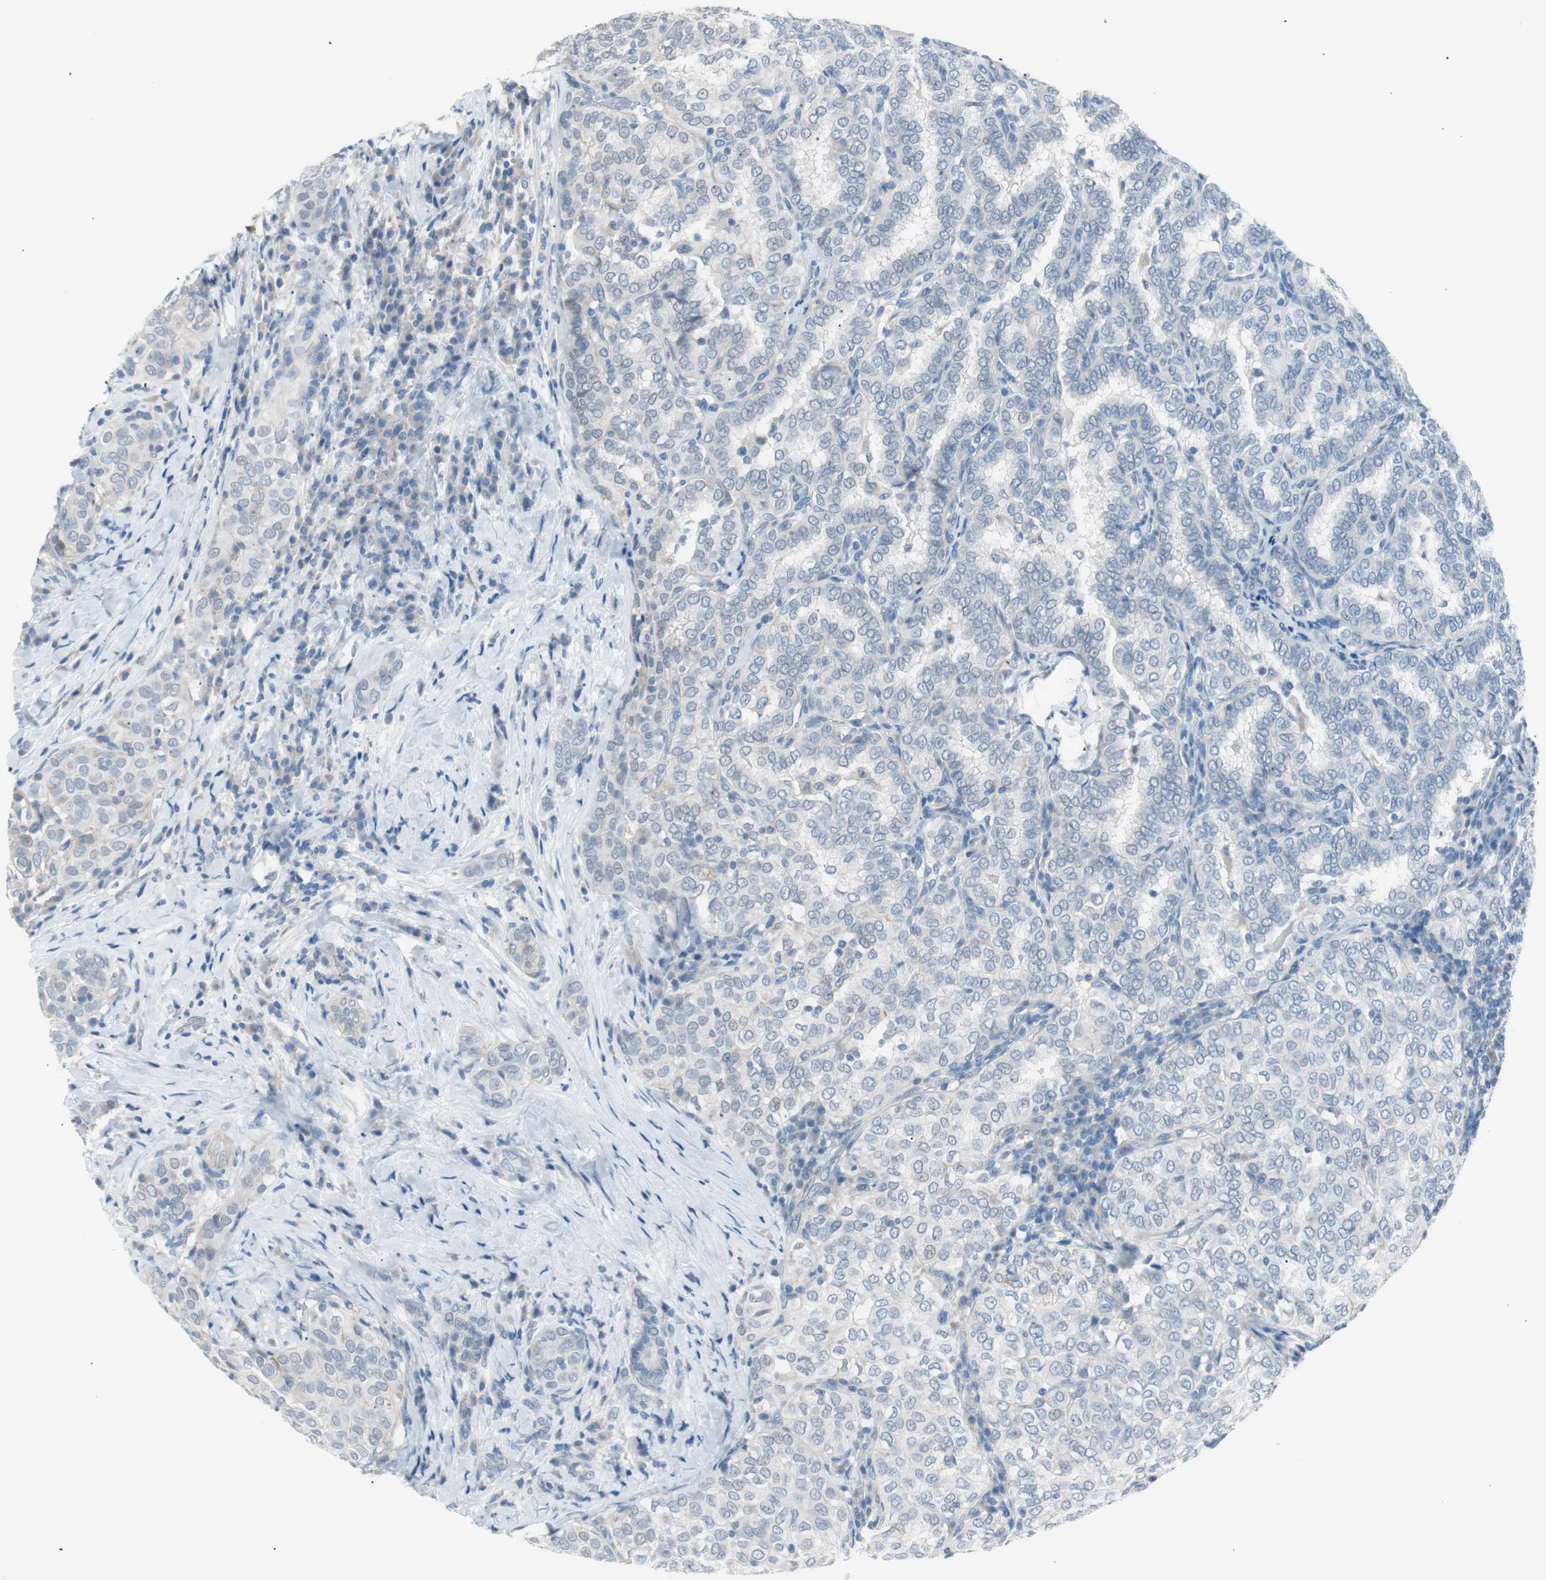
{"staining": {"intensity": "negative", "quantity": "none", "location": "none"}, "tissue": "thyroid cancer", "cell_type": "Tumor cells", "image_type": "cancer", "snomed": [{"axis": "morphology", "description": "Papillary adenocarcinoma, NOS"}, {"axis": "topography", "description": "Thyroid gland"}], "caption": "IHC micrograph of human papillary adenocarcinoma (thyroid) stained for a protein (brown), which displays no staining in tumor cells.", "gene": "VIL1", "patient": {"sex": "female", "age": 30}}